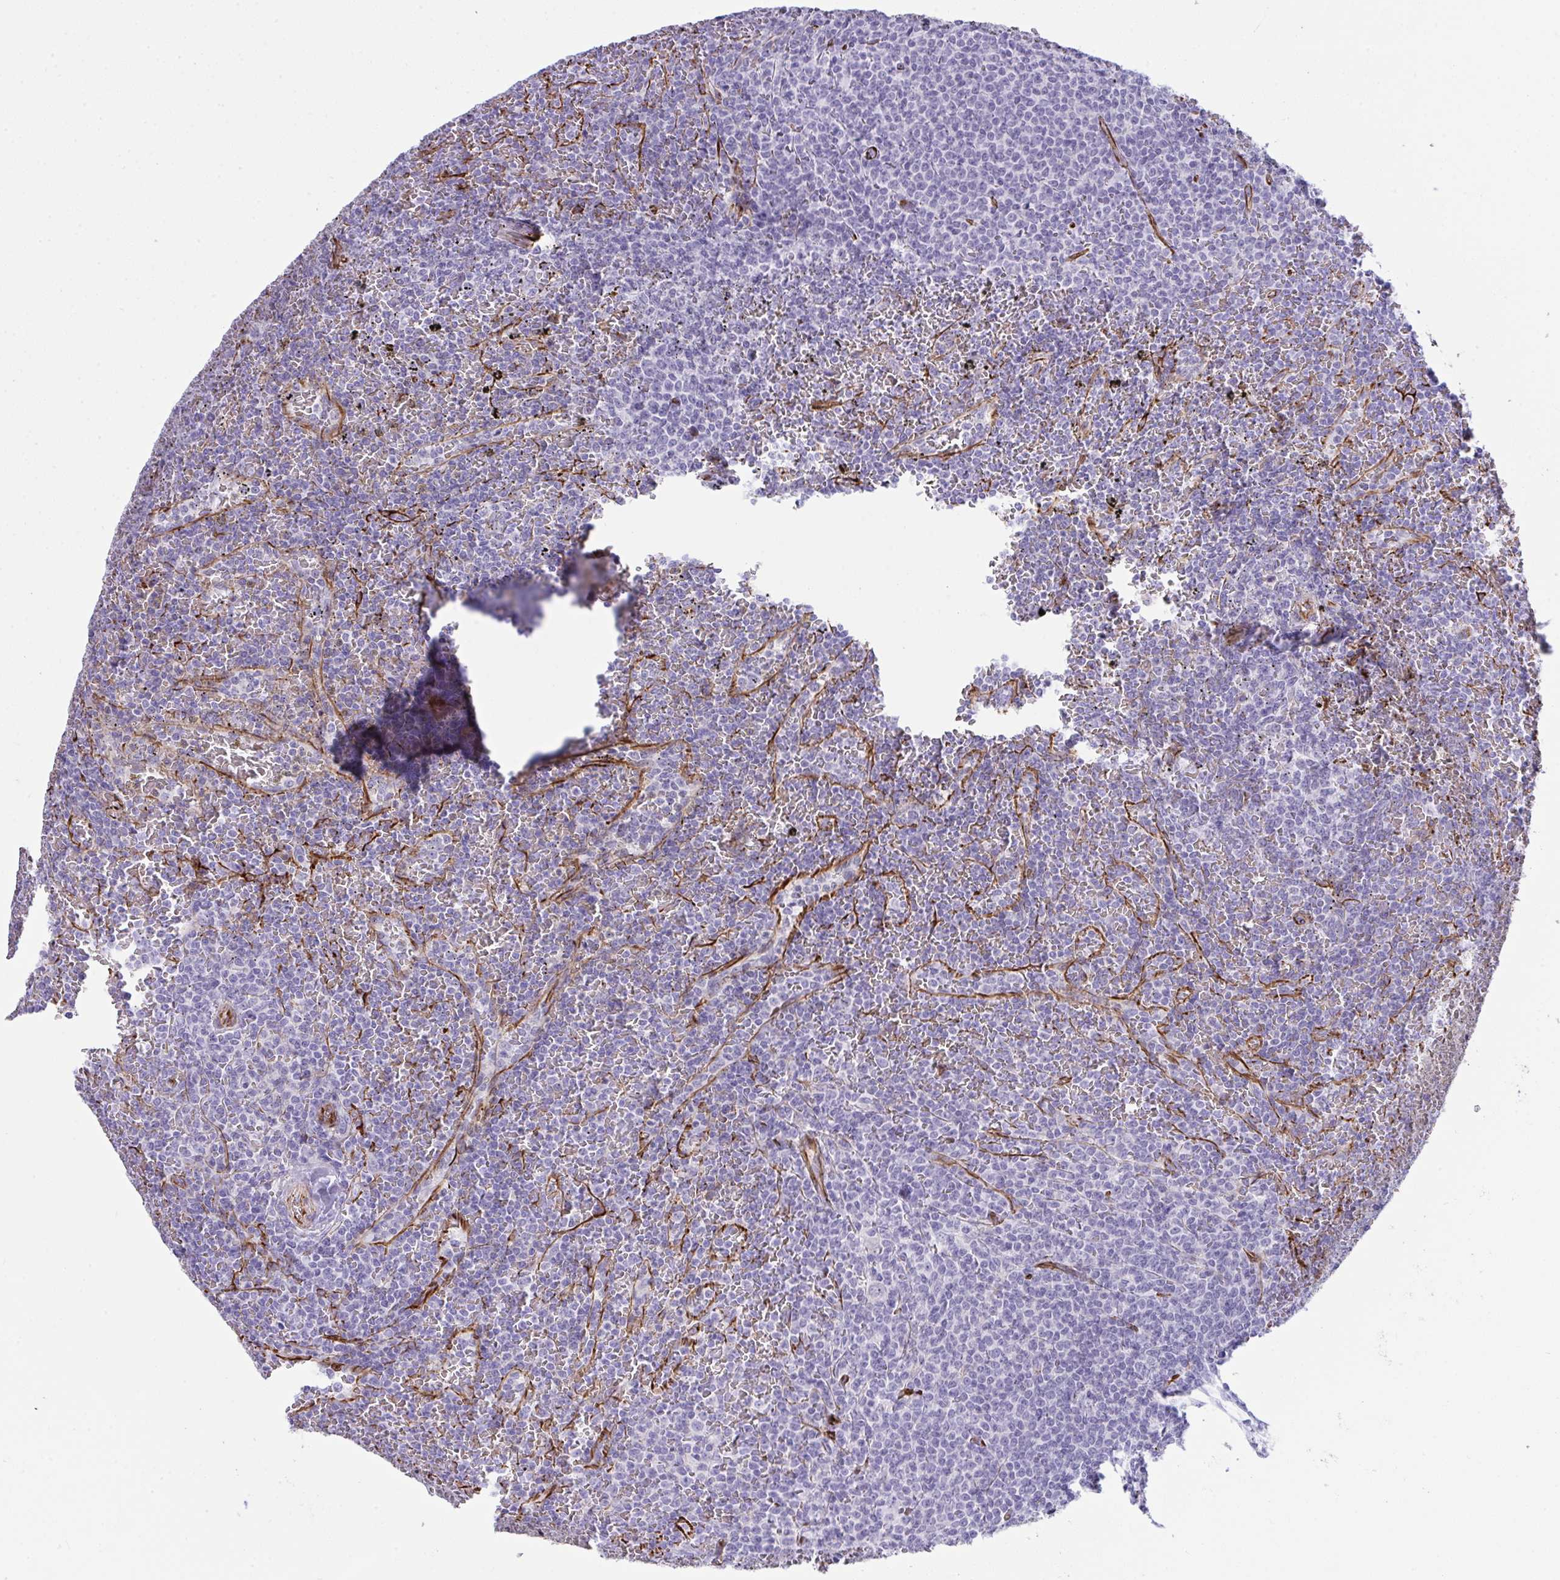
{"staining": {"intensity": "negative", "quantity": "none", "location": "none"}, "tissue": "lymphoma", "cell_type": "Tumor cells", "image_type": "cancer", "snomed": [{"axis": "morphology", "description": "Malignant lymphoma, non-Hodgkin's type, Low grade"}, {"axis": "topography", "description": "Spleen"}], "caption": "Malignant lymphoma, non-Hodgkin's type (low-grade) was stained to show a protein in brown. There is no significant positivity in tumor cells.", "gene": "SLC35B1", "patient": {"sex": "female", "age": 77}}